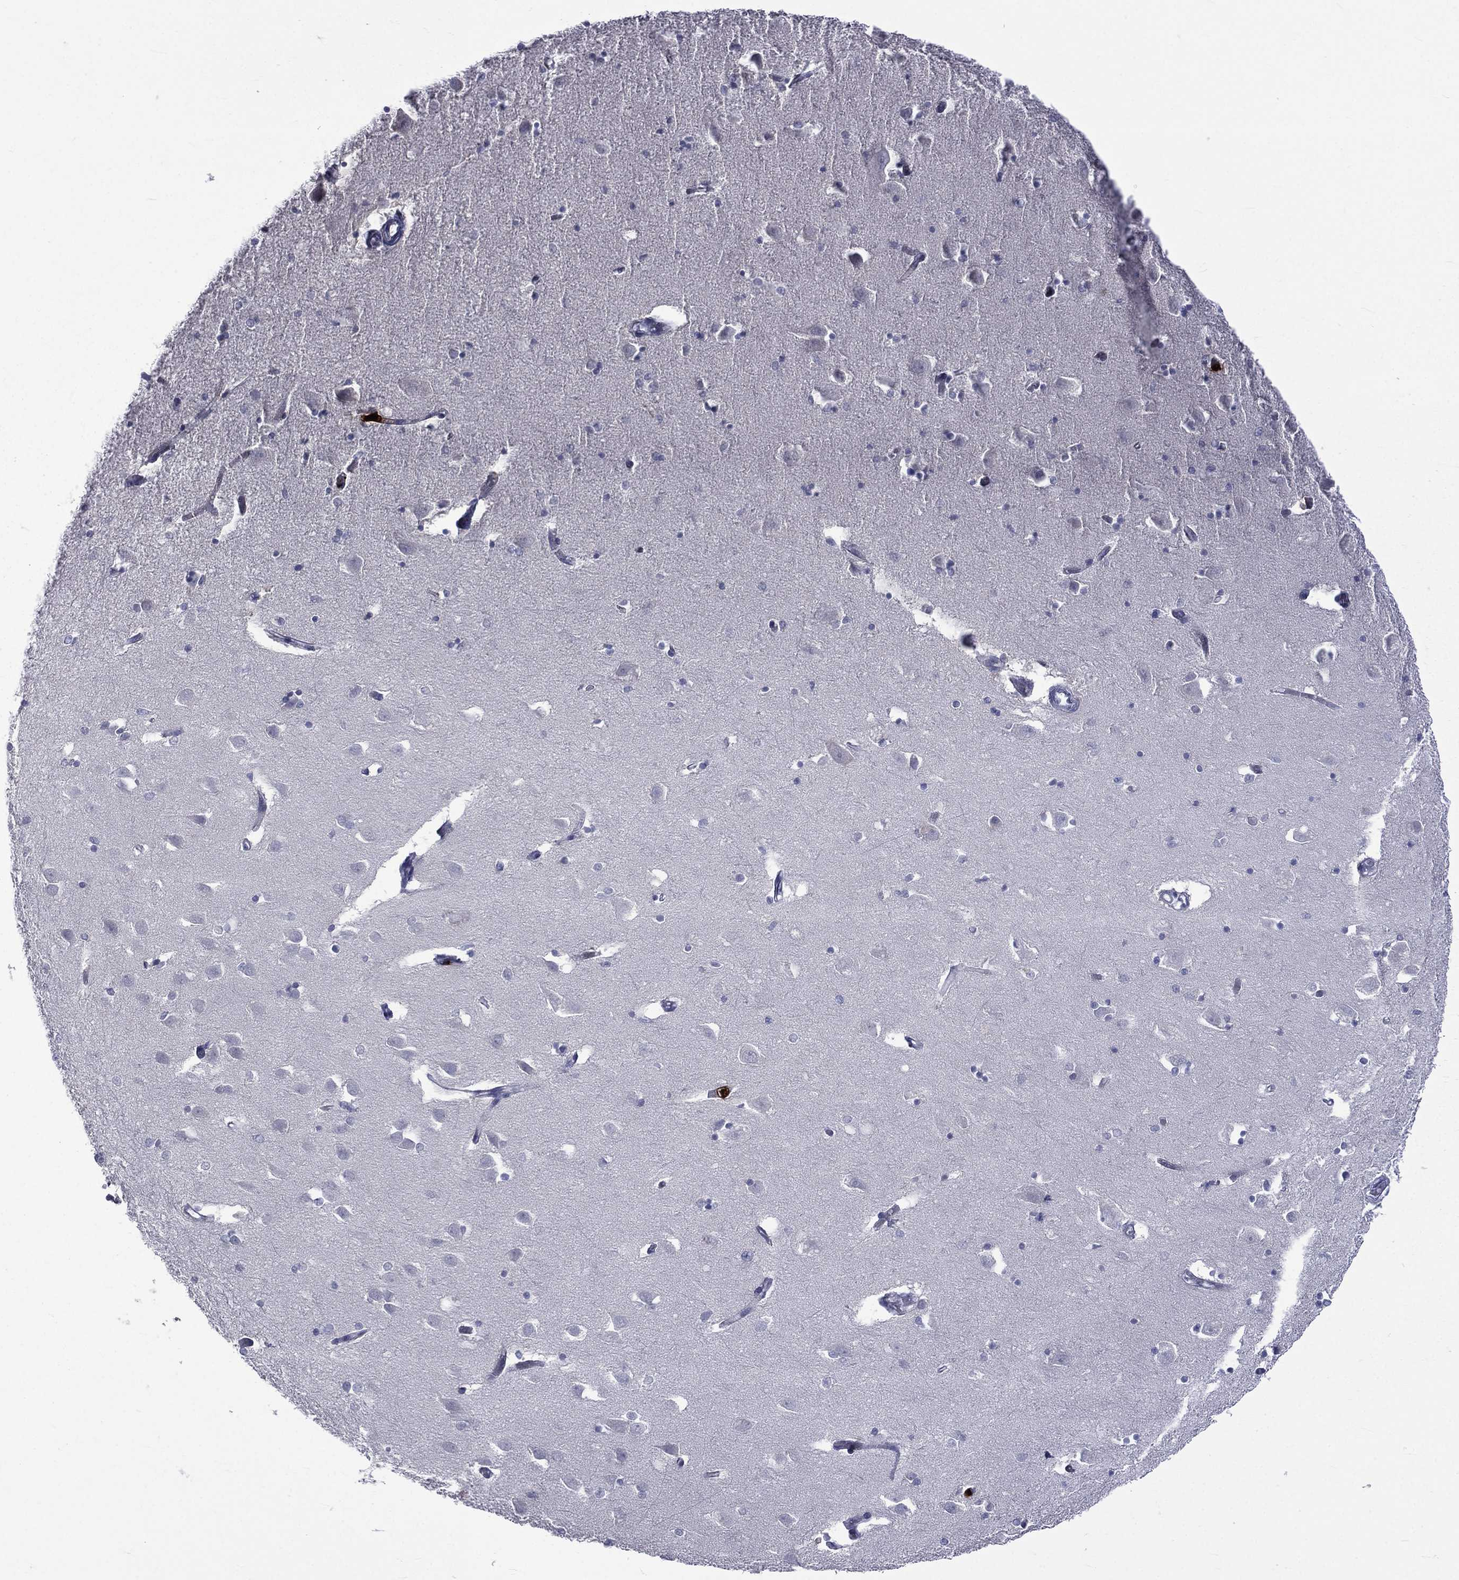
{"staining": {"intensity": "negative", "quantity": "none", "location": "none"}, "tissue": "hippocampus", "cell_type": "Glial cells", "image_type": "normal", "snomed": [{"axis": "morphology", "description": "Normal tissue, NOS"}, {"axis": "topography", "description": "Lateral ventricle wall"}, {"axis": "topography", "description": "Hippocampus"}], "caption": "This micrograph is of unremarkable hippocampus stained with immunohistochemistry to label a protein in brown with the nuclei are counter-stained blue. There is no expression in glial cells.", "gene": "ELANE", "patient": {"sex": "female", "age": 63}}